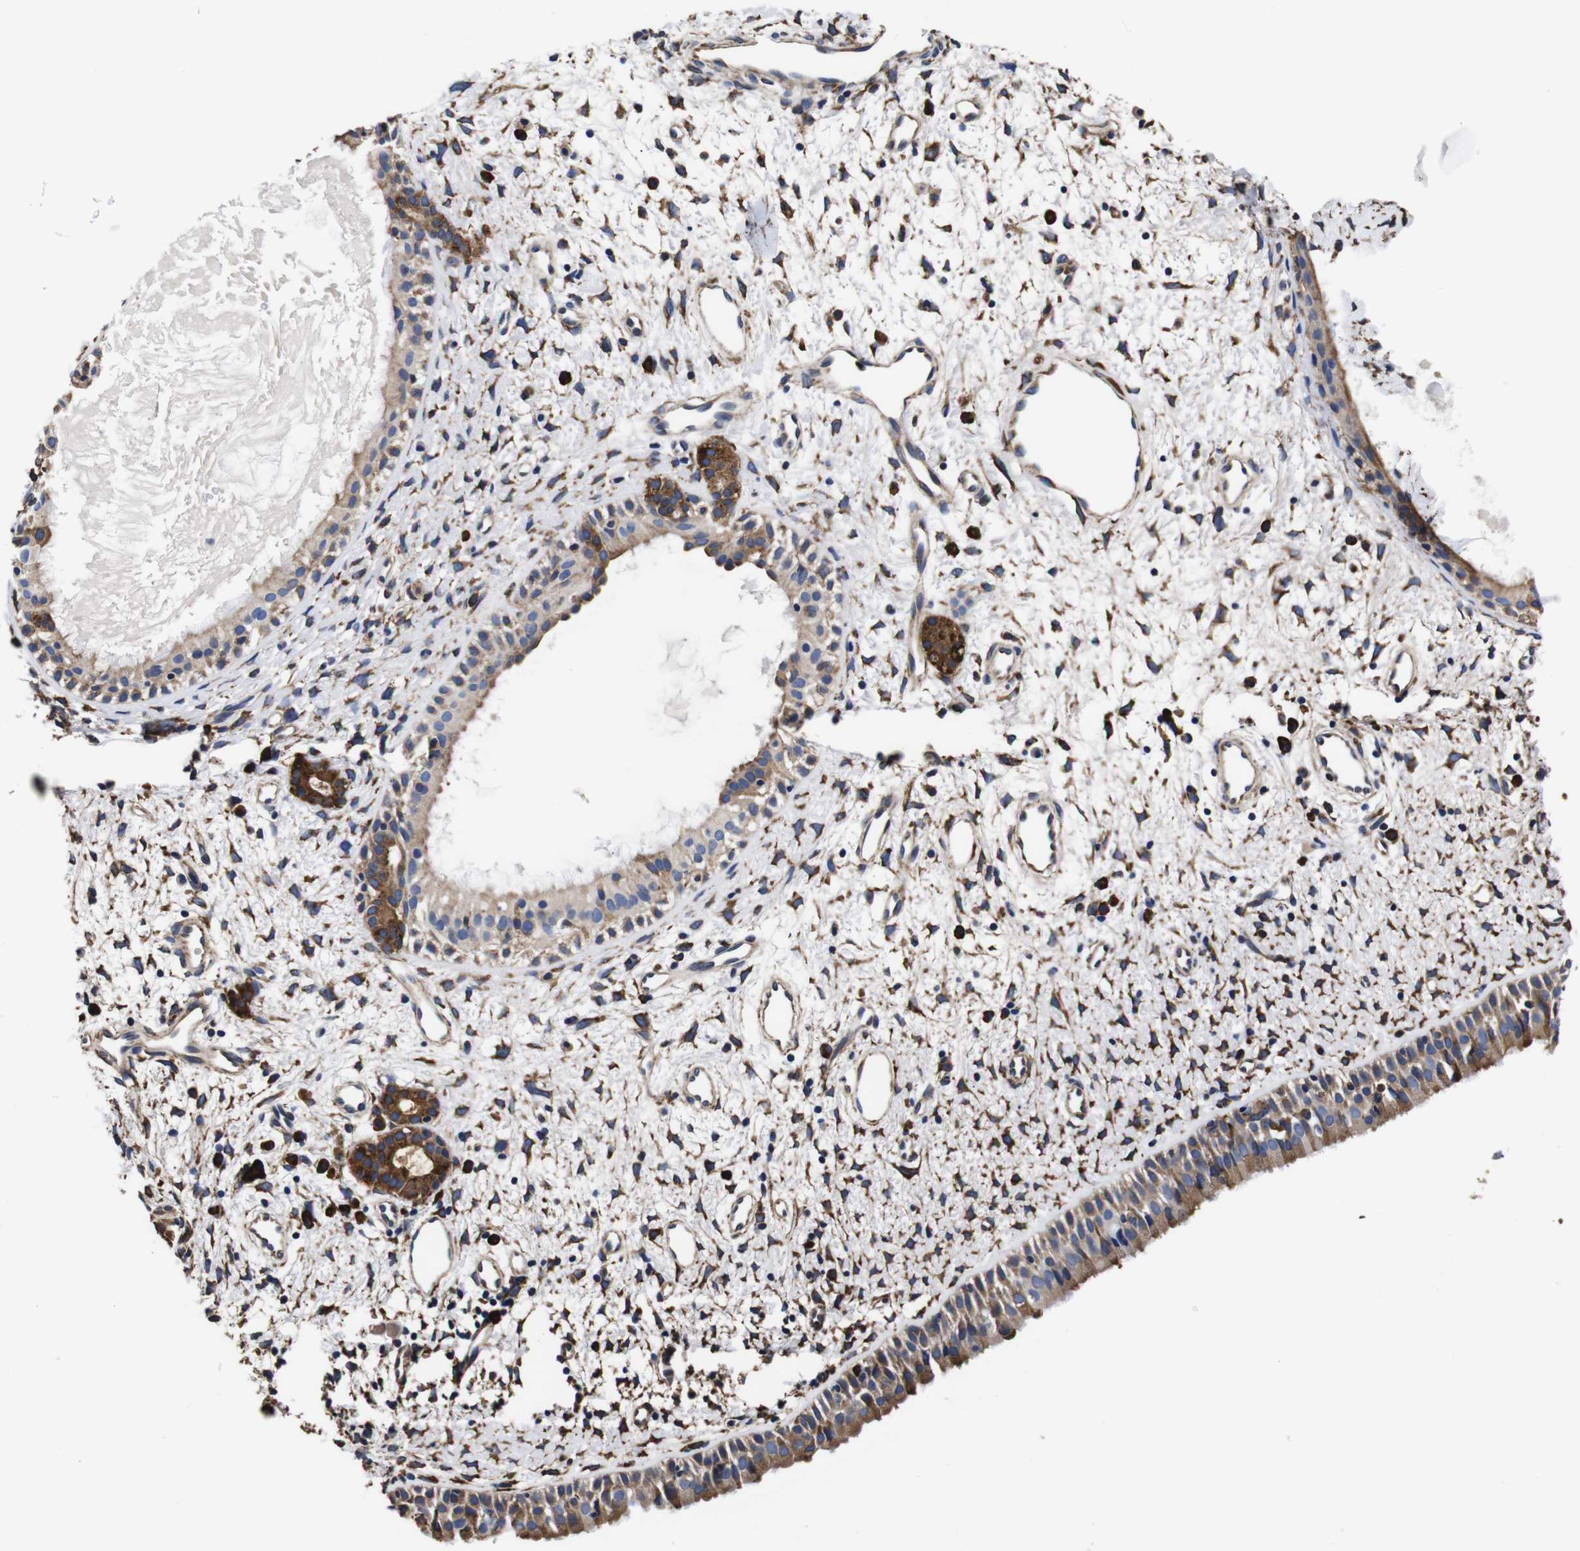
{"staining": {"intensity": "moderate", "quantity": "25%-75%", "location": "cytoplasmic/membranous"}, "tissue": "nasopharynx", "cell_type": "Respiratory epithelial cells", "image_type": "normal", "snomed": [{"axis": "morphology", "description": "Normal tissue, NOS"}, {"axis": "topography", "description": "Nasopharynx"}], "caption": "A medium amount of moderate cytoplasmic/membranous positivity is seen in approximately 25%-75% of respiratory epithelial cells in unremarkable nasopharynx.", "gene": "PPIB", "patient": {"sex": "male", "age": 22}}